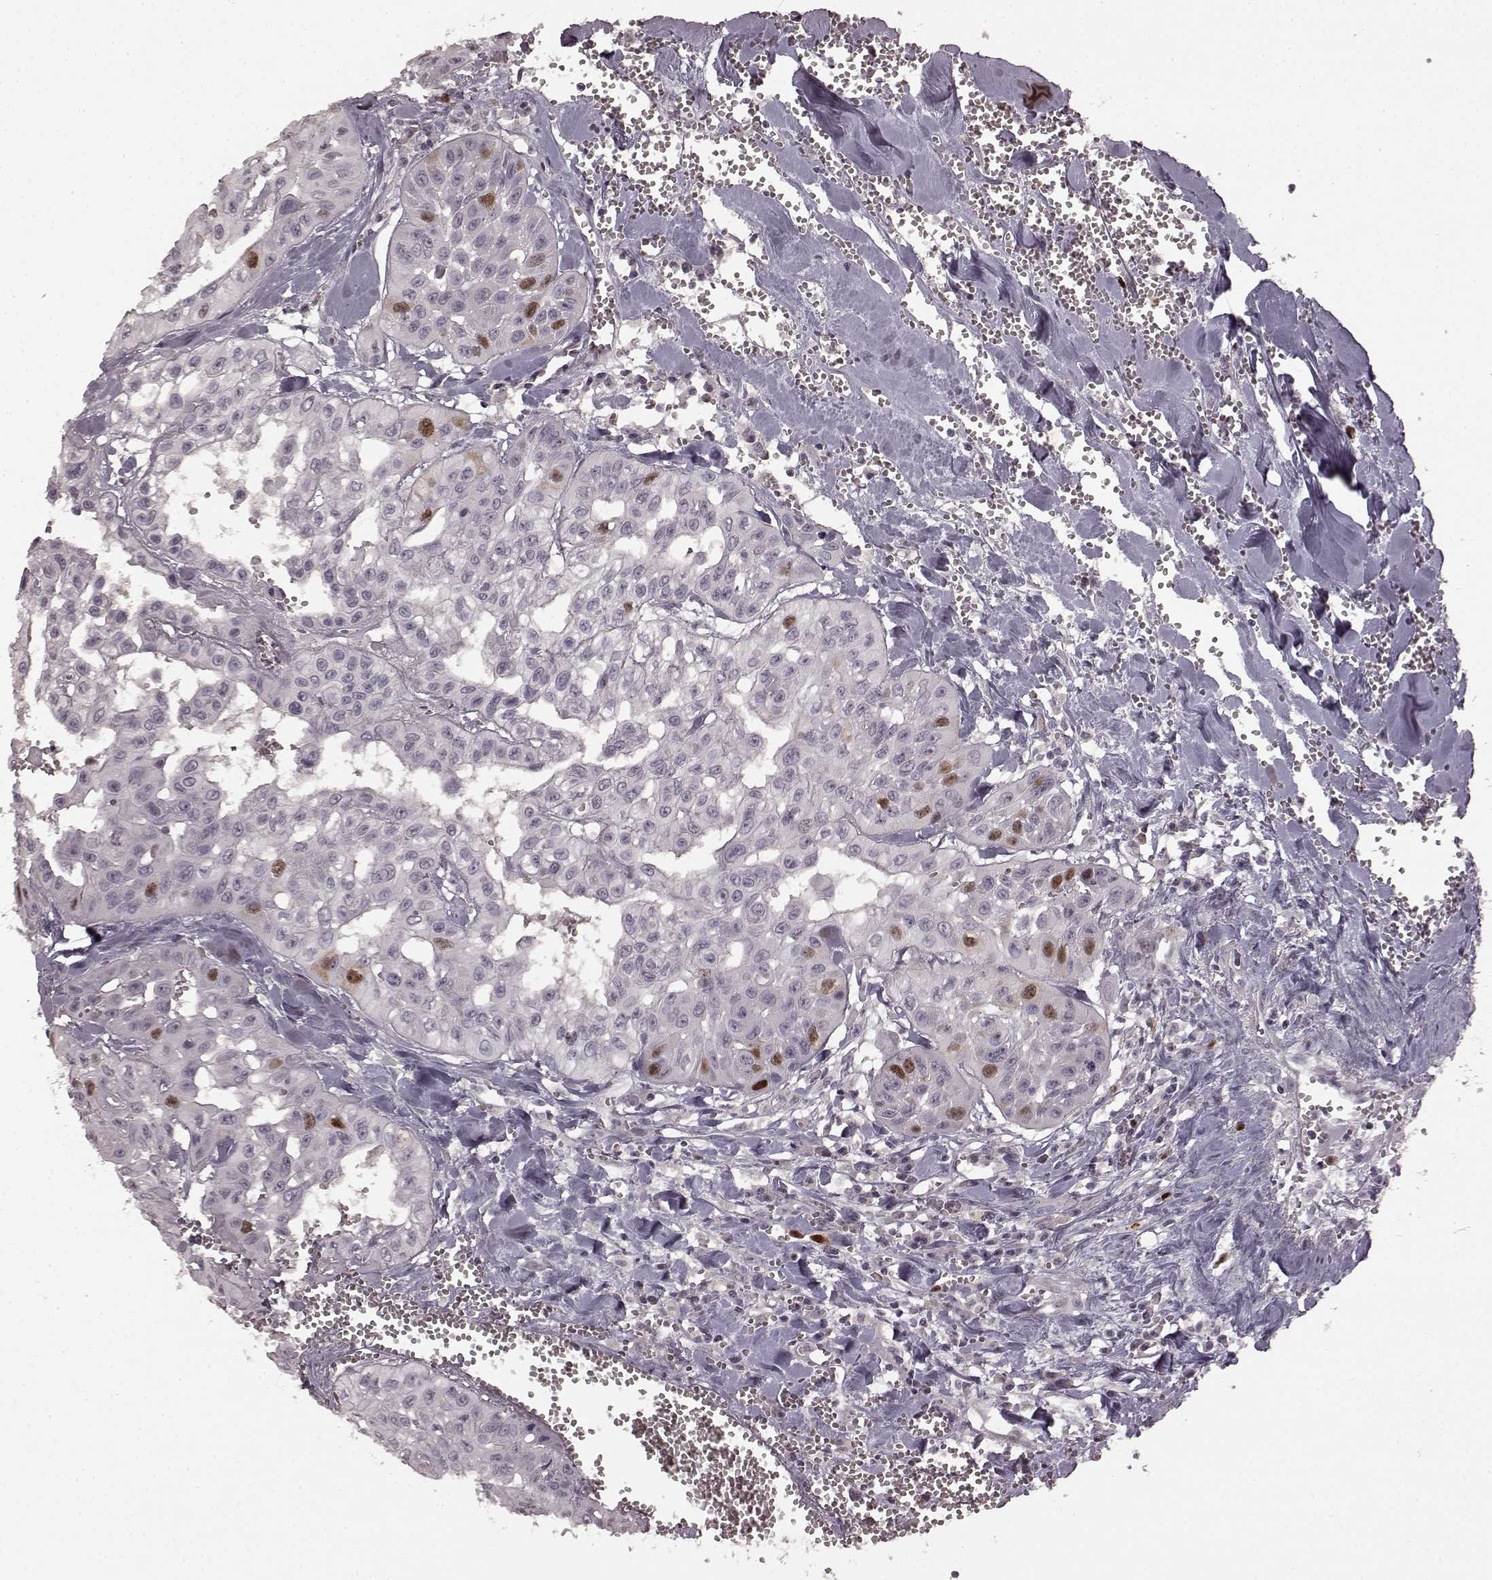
{"staining": {"intensity": "strong", "quantity": "<25%", "location": "nuclear"}, "tissue": "head and neck cancer", "cell_type": "Tumor cells", "image_type": "cancer", "snomed": [{"axis": "morphology", "description": "Adenocarcinoma, NOS"}, {"axis": "topography", "description": "Head-Neck"}], "caption": "Immunohistochemical staining of head and neck adenocarcinoma exhibits medium levels of strong nuclear protein positivity in approximately <25% of tumor cells.", "gene": "CCNA2", "patient": {"sex": "male", "age": 73}}